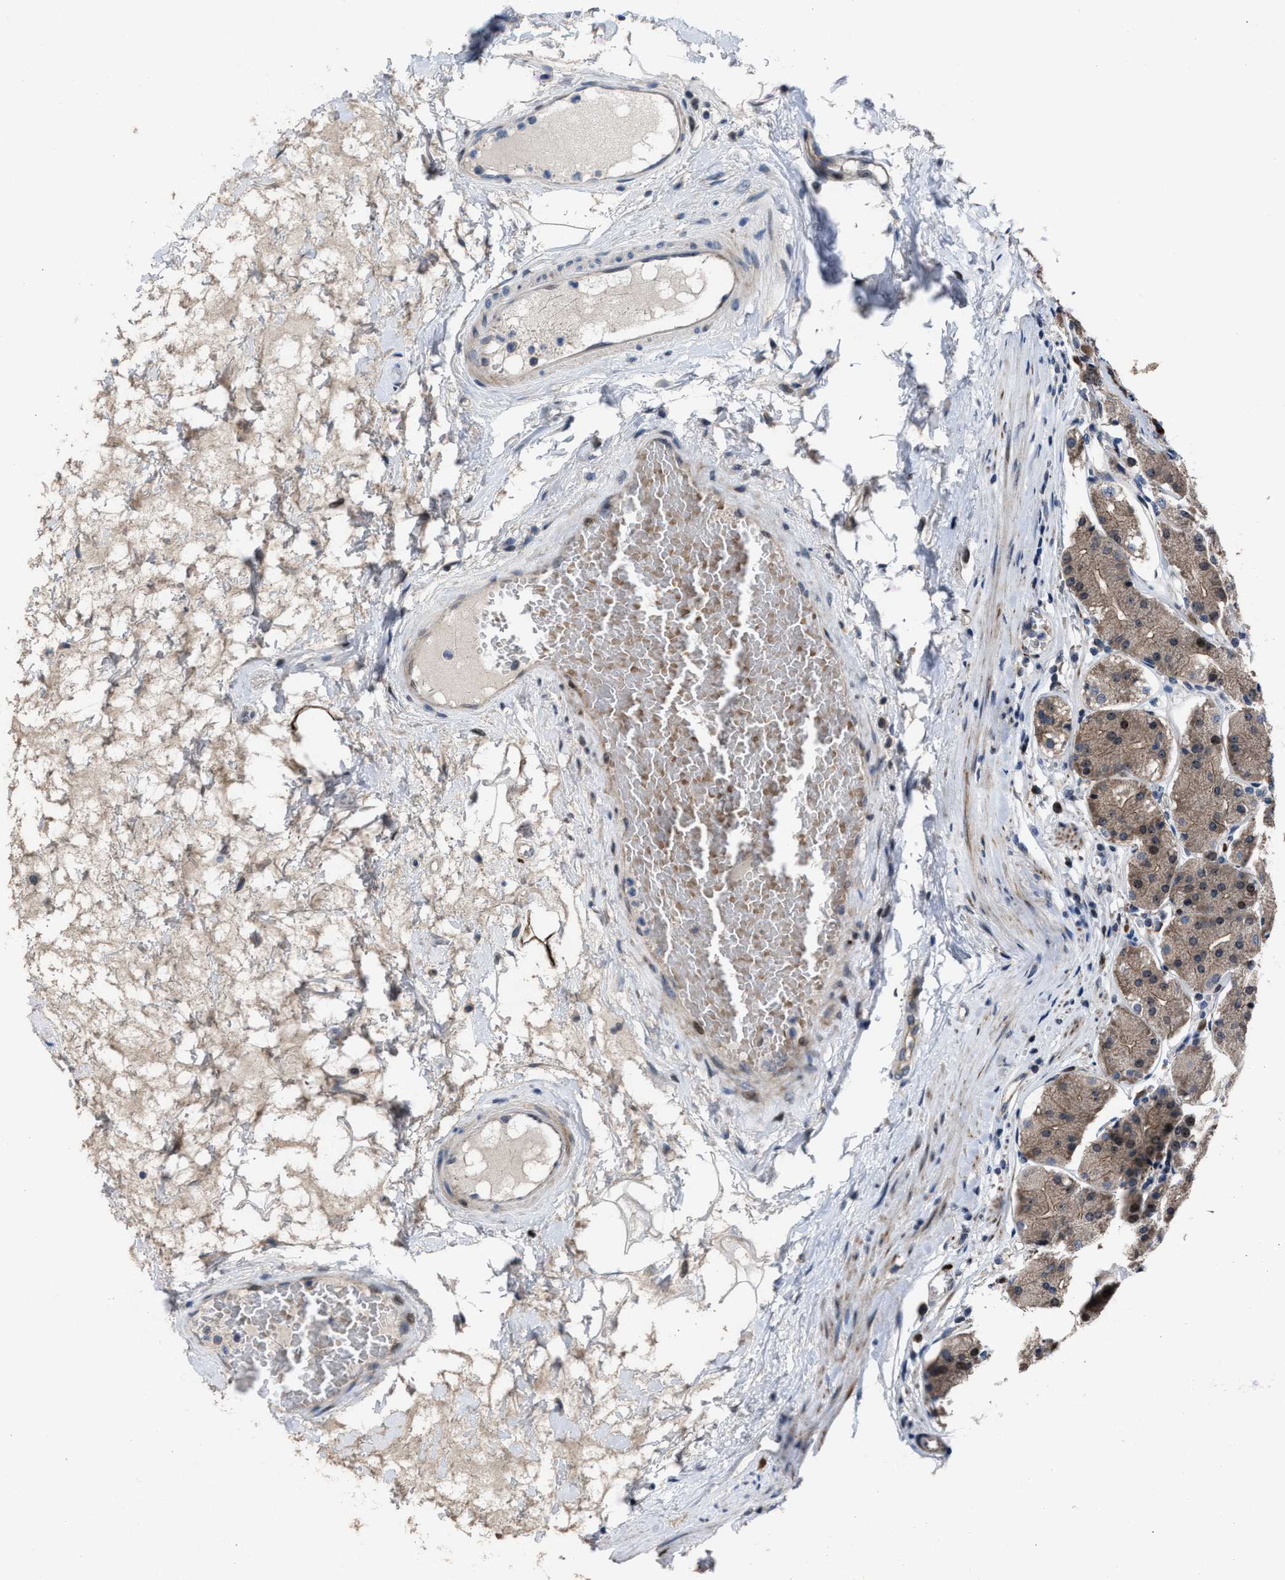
{"staining": {"intensity": "moderate", "quantity": "25%-75%", "location": "cytoplasmic/membranous,nuclear"}, "tissue": "stomach", "cell_type": "Glandular cells", "image_type": "normal", "snomed": [{"axis": "morphology", "description": "Normal tissue, NOS"}, {"axis": "topography", "description": "Stomach"}, {"axis": "topography", "description": "Stomach, lower"}], "caption": "A brown stain shows moderate cytoplasmic/membranous,nuclear expression of a protein in glandular cells of normal stomach. The staining is performed using DAB (3,3'-diaminobenzidine) brown chromogen to label protein expression. The nuclei are counter-stained blue using hematoxylin.", "gene": "HAUS6", "patient": {"sex": "female", "age": 56}}